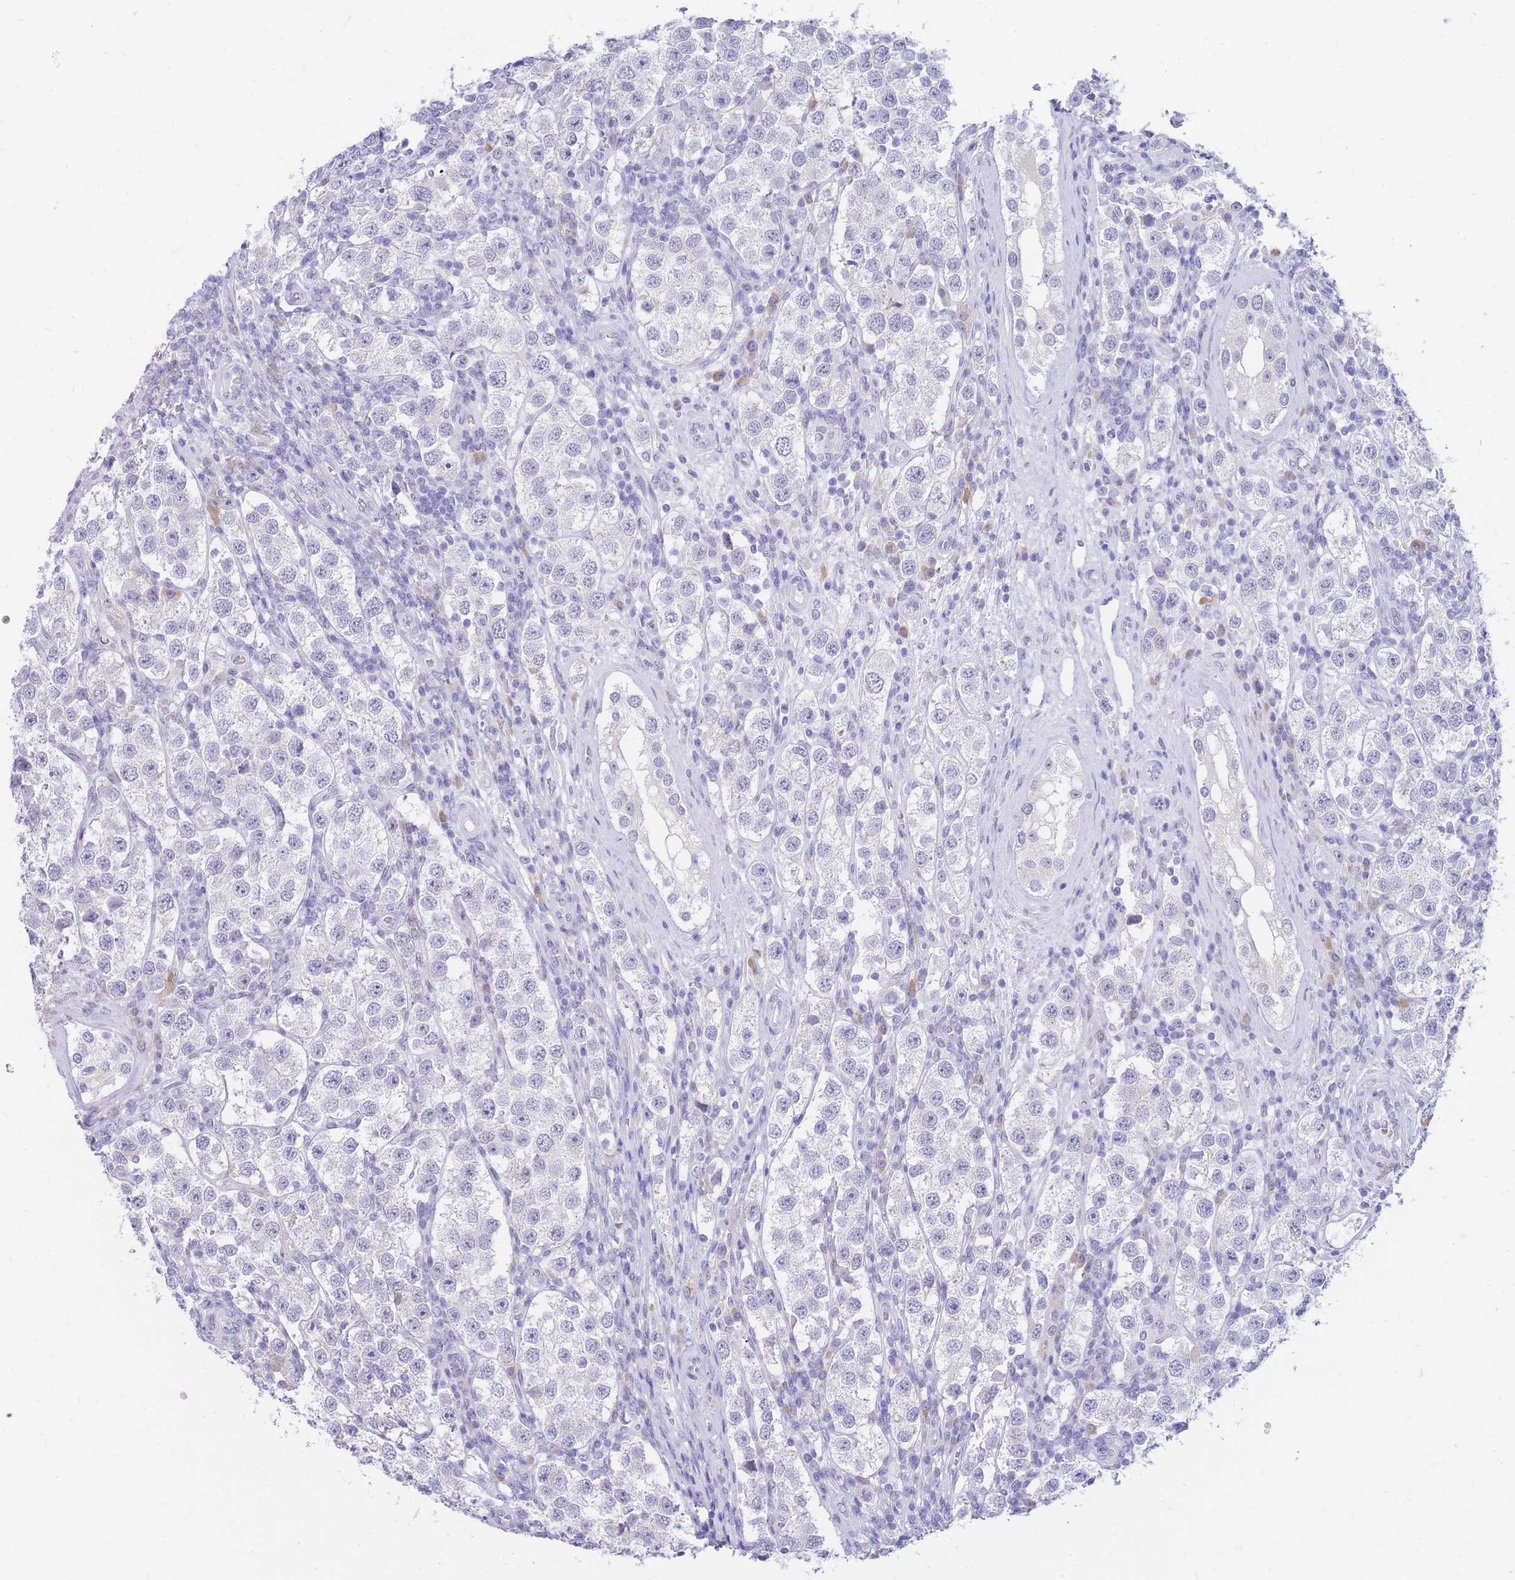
{"staining": {"intensity": "negative", "quantity": "none", "location": "none"}, "tissue": "testis cancer", "cell_type": "Tumor cells", "image_type": "cancer", "snomed": [{"axis": "morphology", "description": "Seminoma, NOS"}, {"axis": "topography", "description": "Testis"}], "caption": "Human testis cancer (seminoma) stained for a protein using IHC displays no expression in tumor cells.", "gene": "SSUH2", "patient": {"sex": "male", "age": 37}}